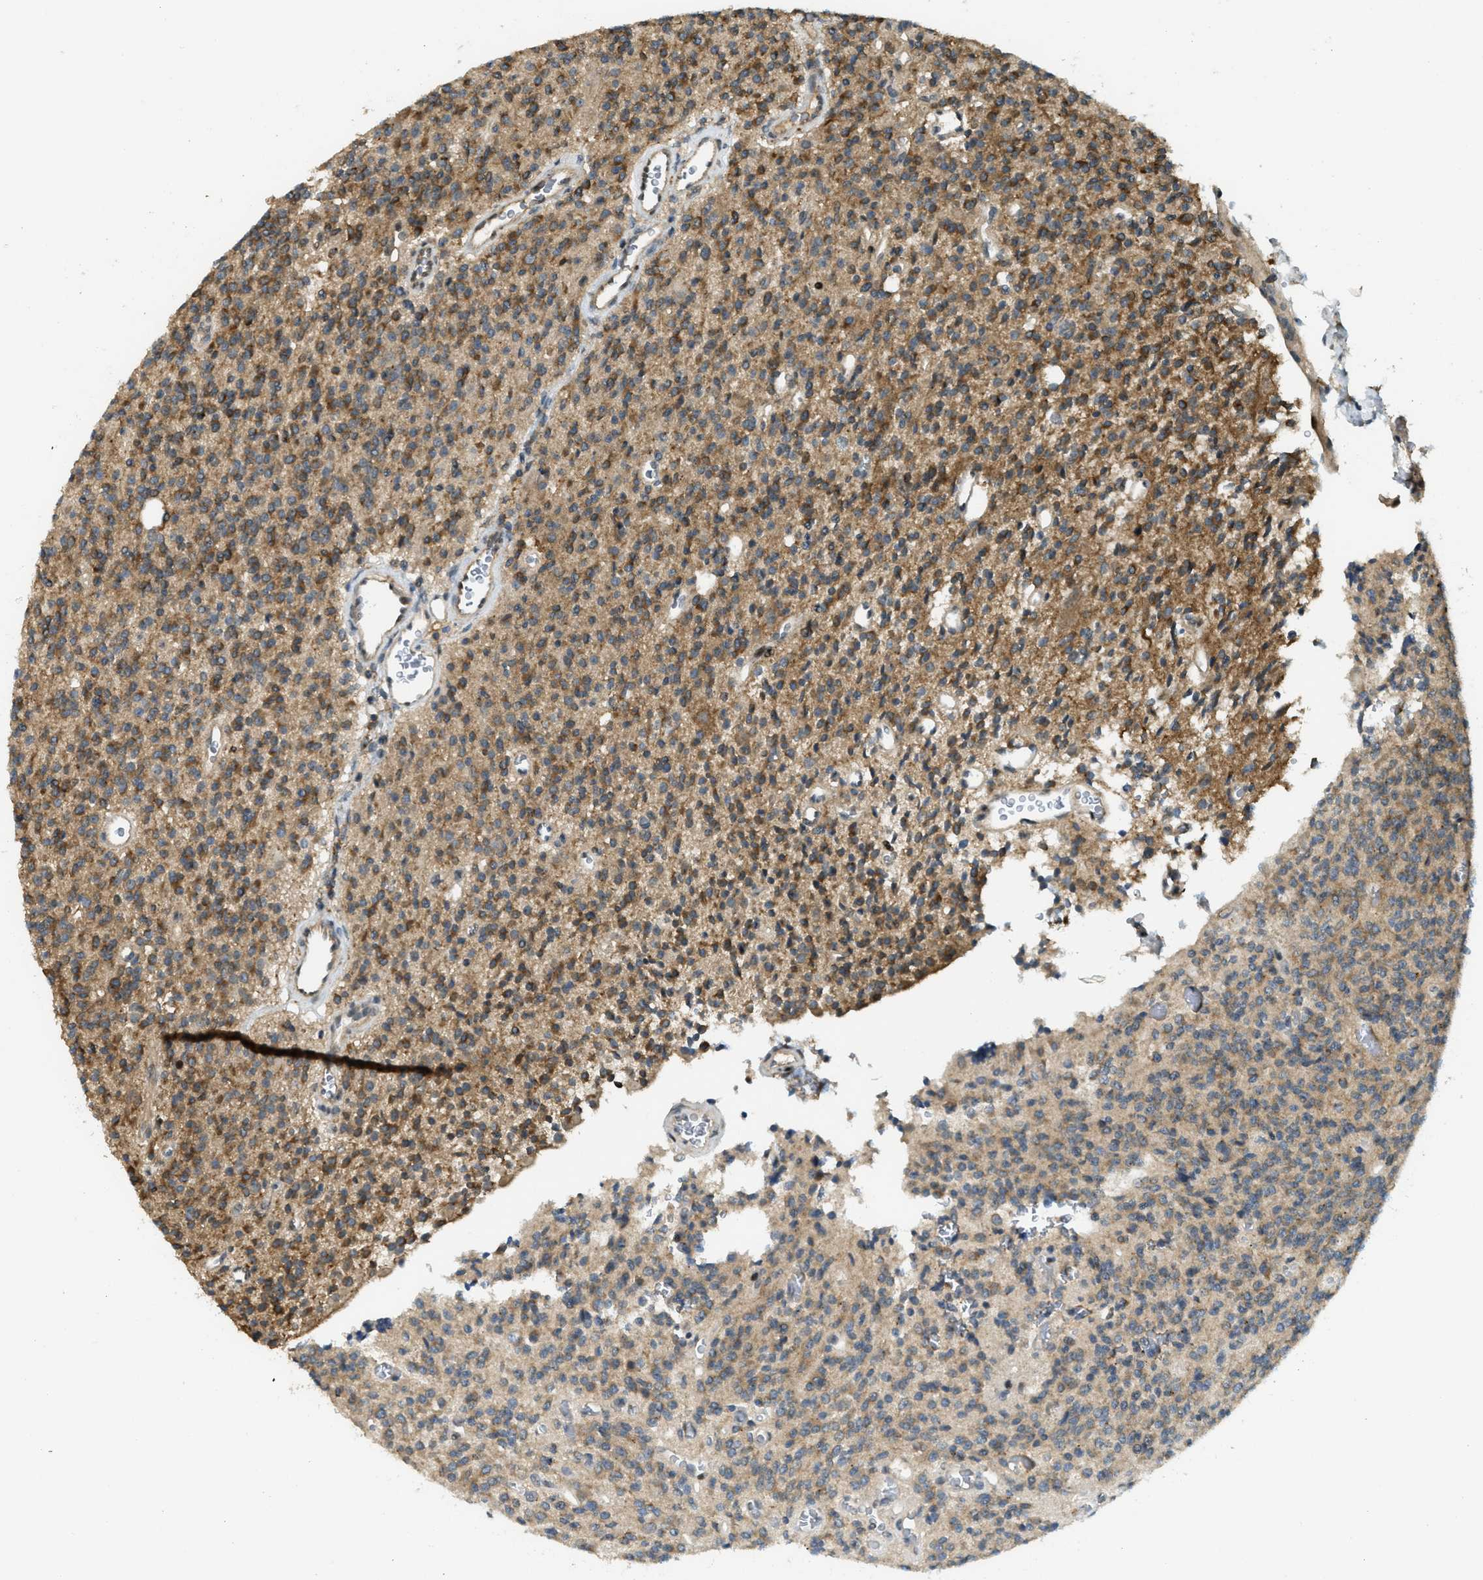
{"staining": {"intensity": "moderate", "quantity": "25%-75%", "location": "cytoplasmic/membranous"}, "tissue": "glioma", "cell_type": "Tumor cells", "image_type": "cancer", "snomed": [{"axis": "morphology", "description": "Glioma, malignant, High grade"}, {"axis": "topography", "description": "Brain"}], "caption": "Malignant glioma (high-grade) stained with DAB immunohistochemistry exhibits medium levels of moderate cytoplasmic/membranous positivity in about 25%-75% of tumor cells. The staining was performed using DAB (3,3'-diaminobenzidine), with brown indicating positive protein expression. Nuclei are stained blue with hematoxylin.", "gene": "TRAPPC14", "patient": {"sex": "male", "age": 34}}